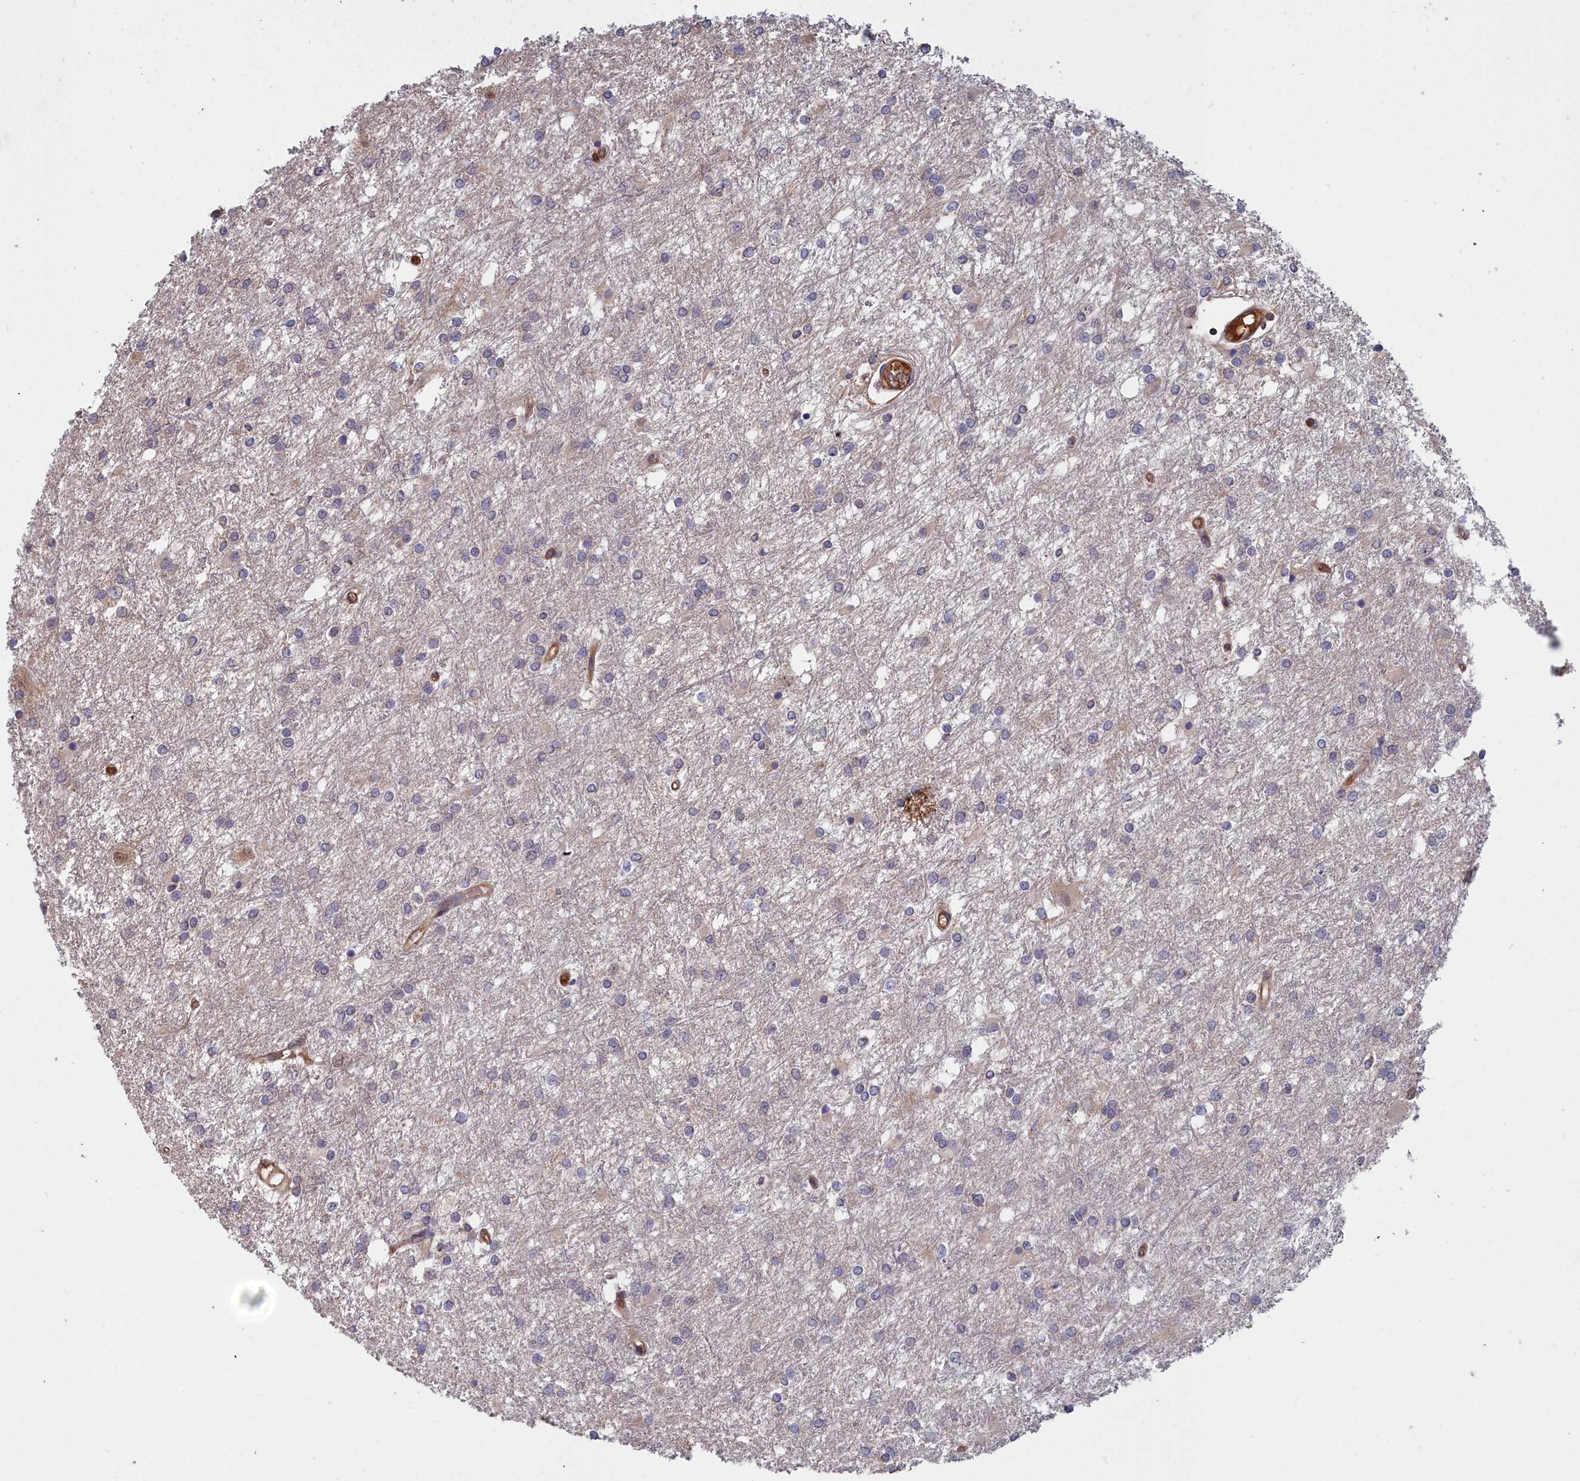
{"staining": {"intensity": "negative", "quantity": "none", "location": "none"}, "tissue": "glioma", "cell_type": "Tumor cells", "image_type": "cancer", "snomed": [{"axis": "morphology", "description": "Glioma, malignant, High grade"}, {"axis": "topography", "description": "Brain"}], "caption": "Immunohistochemistry of glioma reveals no positivity in tumor cells.", "gene": "GFRA2", "patient": {"sex": "female", "age": 50}}